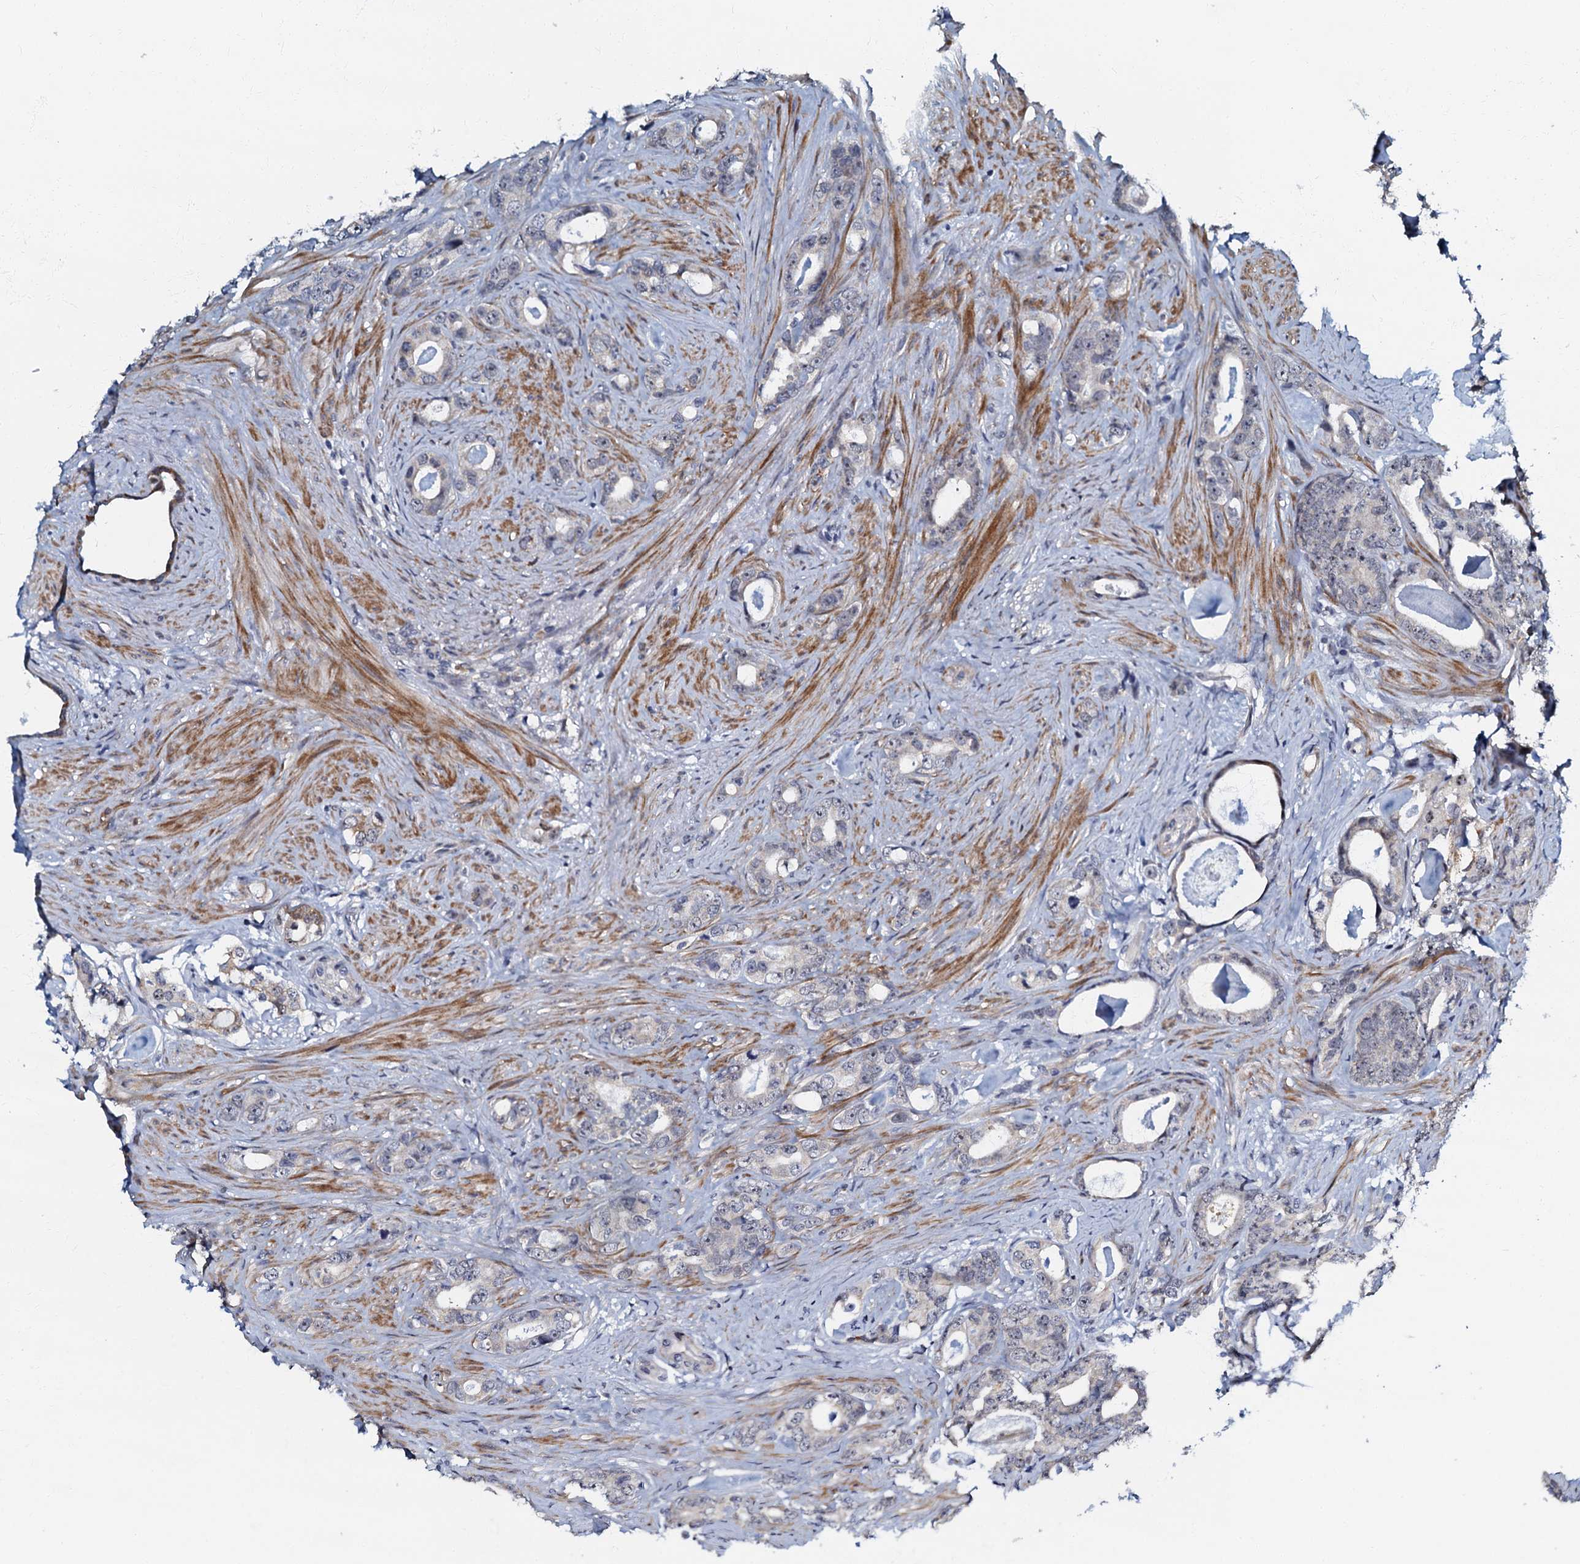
{"staining": {"intensity": "negative", "quantity": "none", "location": "none"}, "tissue": "prostate cancer", "cell_type": "Tumor cells", "image_type": "cancer", "snomed": [{"axis": "morphology", "description": "Adenocarcinoma, Low grade"}, {"axis": "topography", "description": "Prostate"}], "caption": "The immunohistochemistry histopathology image has no significant staining in tumor cells of low-grade adenocarcinoma (prostate) tissue.", "gene": "OLAH", "patient": {"sex": "male", "age": 63}}